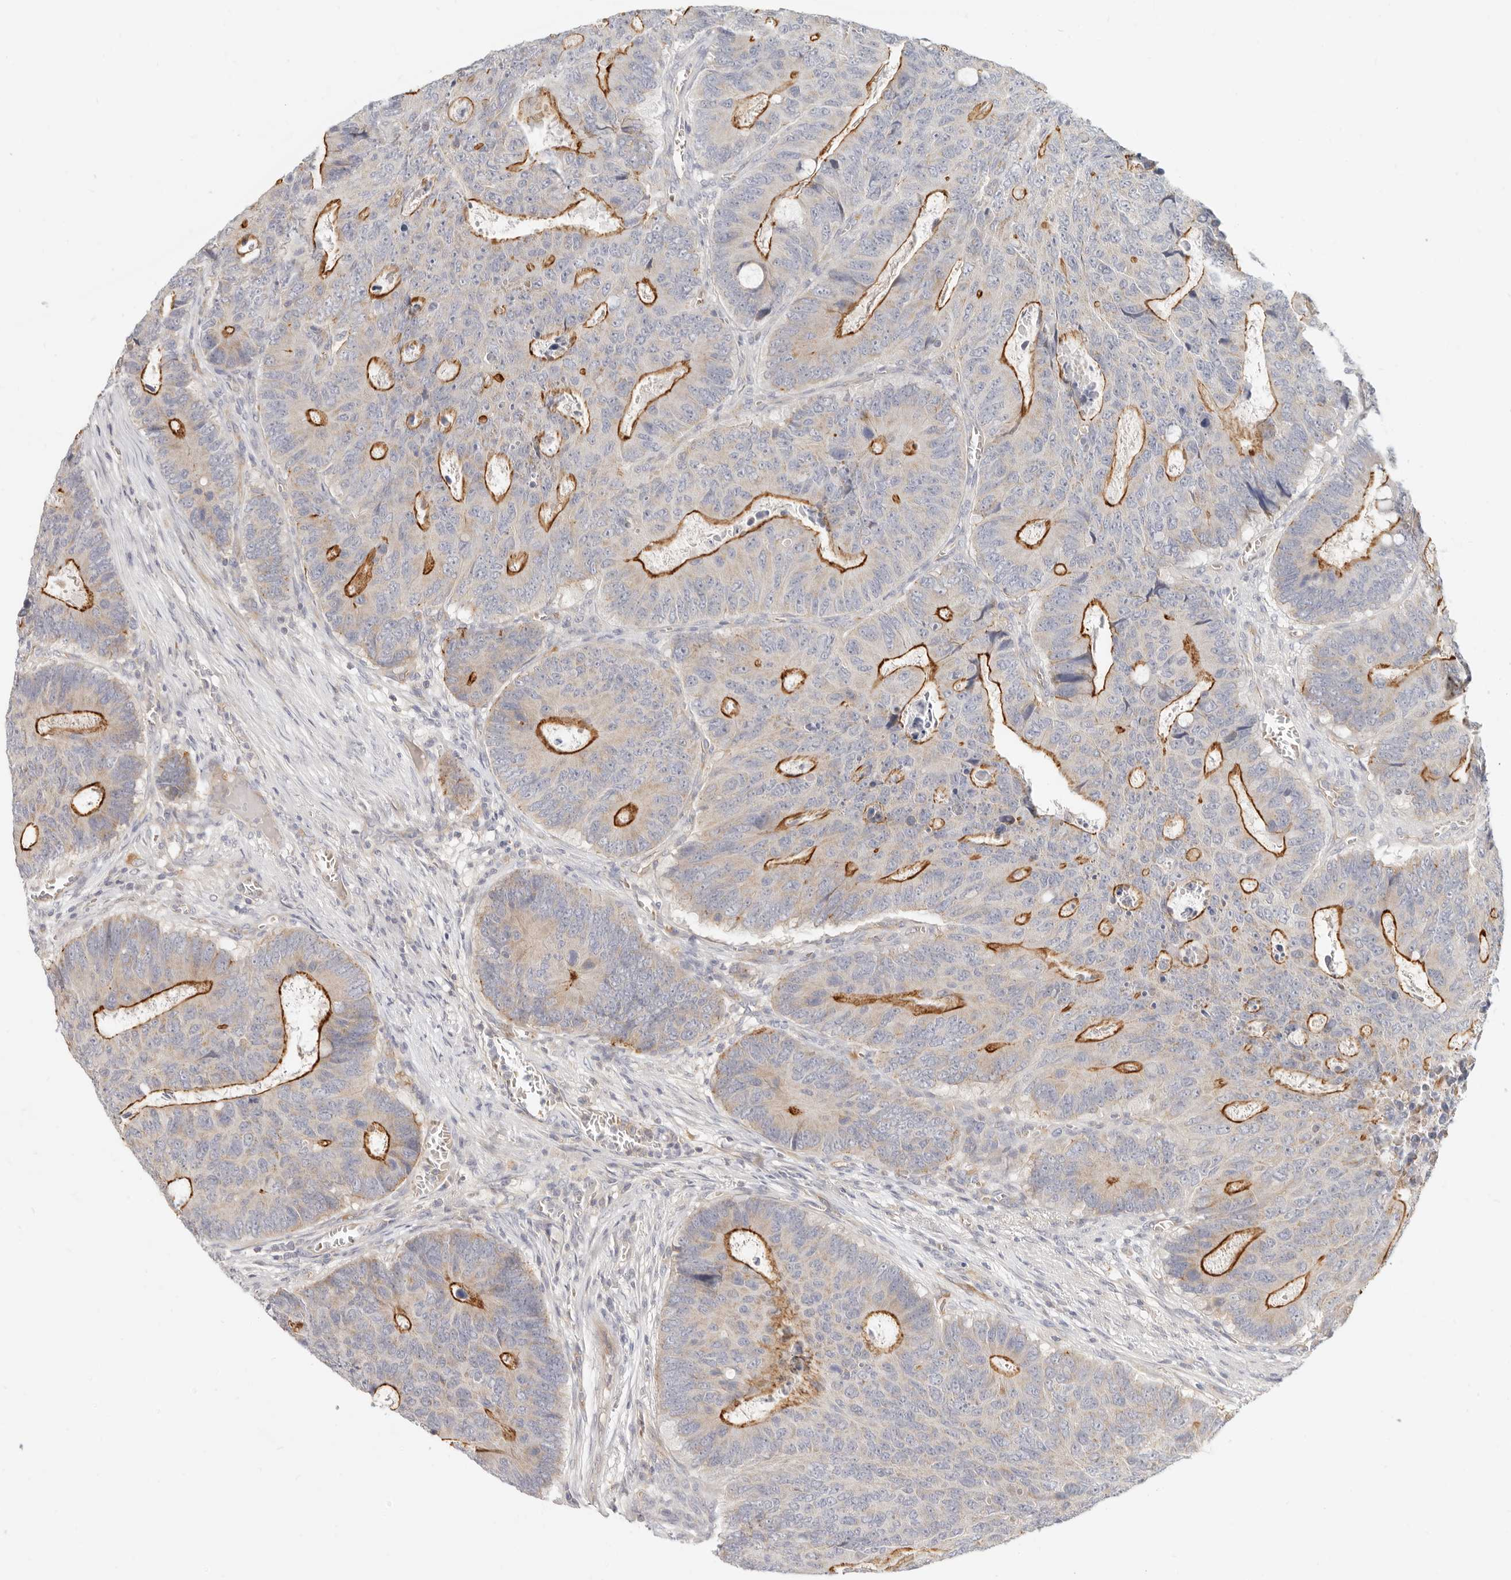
{"staining": {"intensity": "strong", "quantity": "25%-75%", "location": "cytoplasmic/membranous"}, "tissue": "colorectal cancer", "cell_type": "Tumor cells", "image_type": "cancer", "snomed": [{"axis": "morphology", "description": "Adenocarcinoma, NOS"}, {"axis": "topography", "description": "Colon"}], "caption": "Protein expression analysis of colorectal cancer exhibits strong cytoplasmic/membranous staining in about 25%-75% of tumor cells. (Stains: DAB in brown, nuclei in blue, Microscopy: brightfield microscopy at high magnification).", "gene": "LTB4R2", "patient": {"sex": "male", "age": 87}}